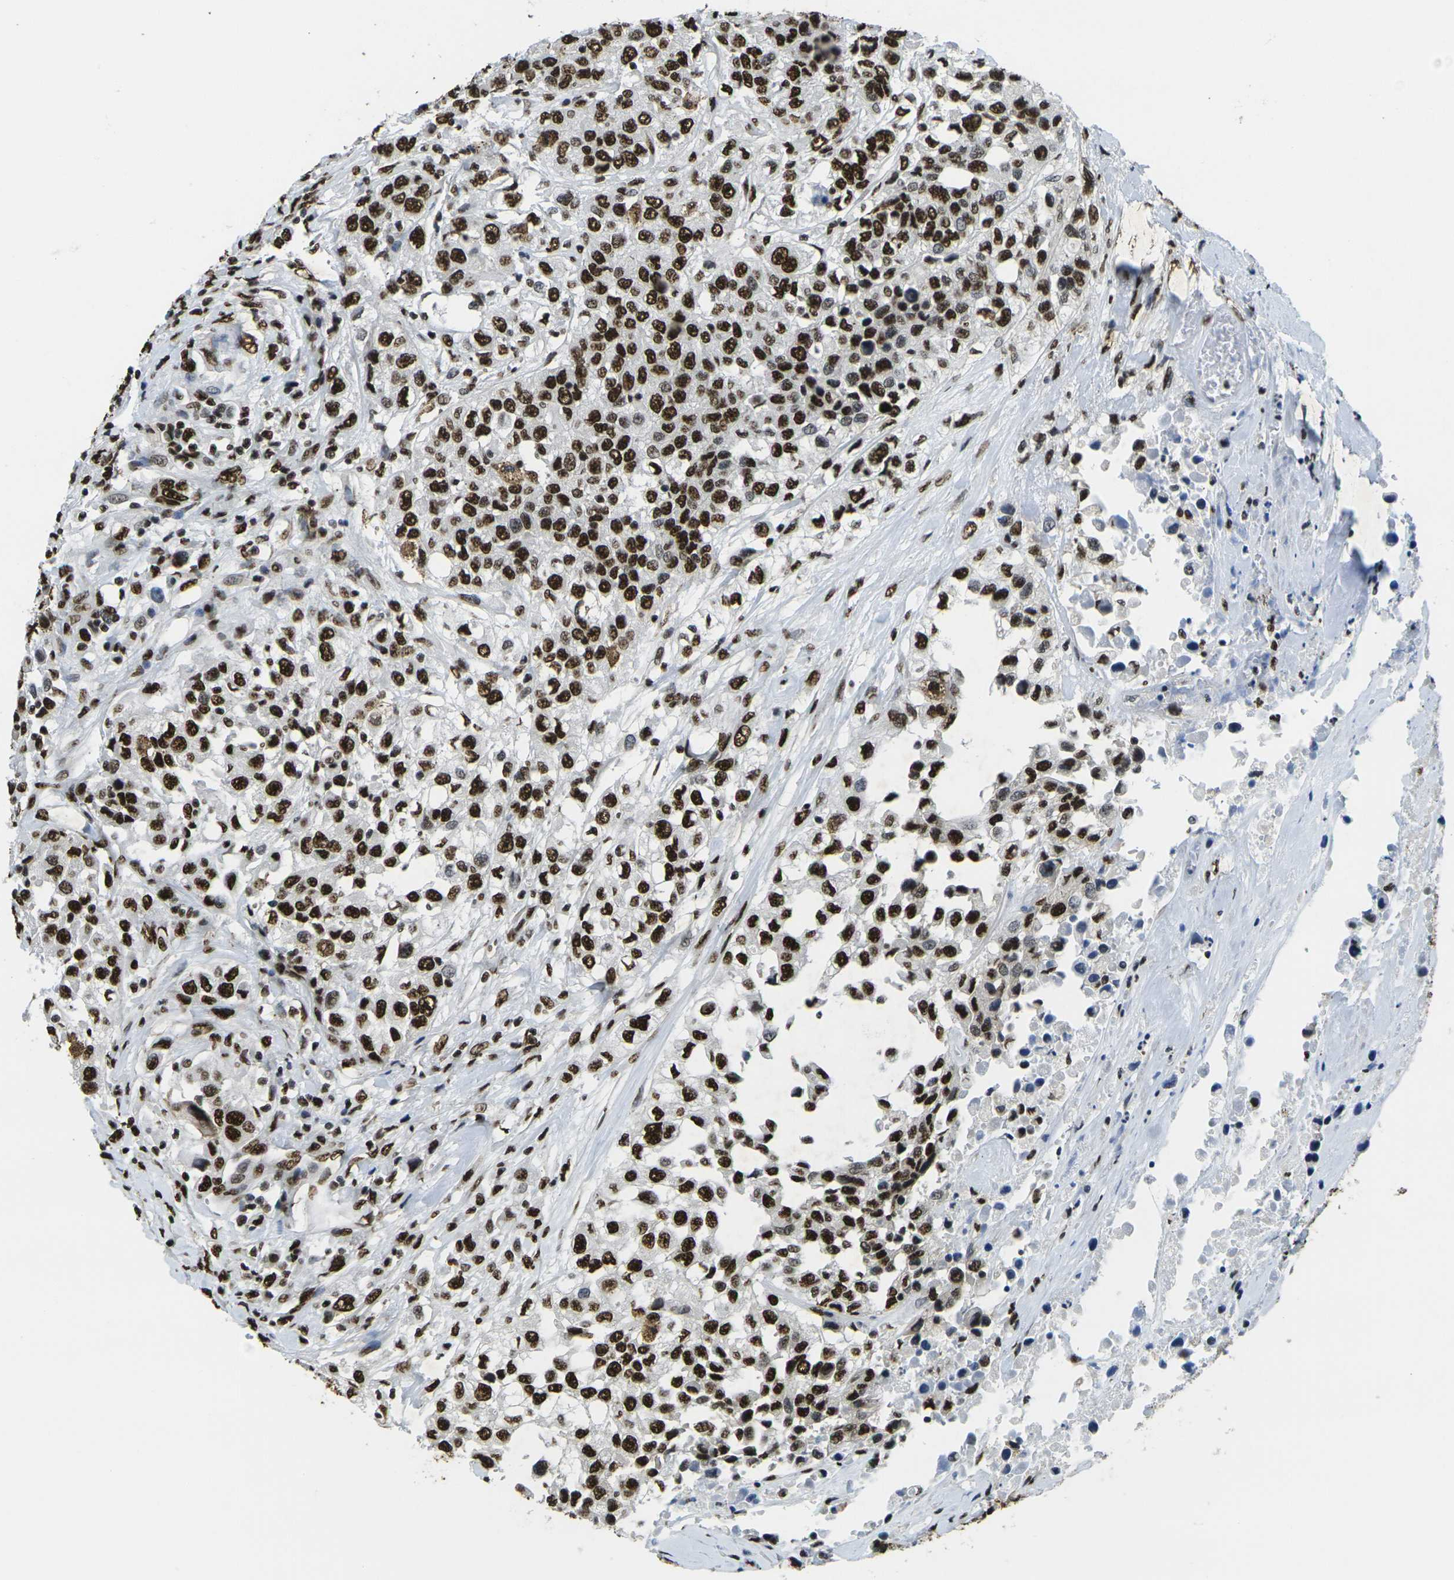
{"staining": {"intensity": "strong", "quantity": ">75%", "location": "nuclear"}, "tissue": "urothelial cancer", "cell_type": "Tumor cells", "image_type": "cancer", "snomed": [{"axis": "morphology", "description": "Urothelial carcinoma, High grade"}, {"axis": "topography", "description": "Urinary bladder"}], "caption": "Protein analysis of urothelial cancer tissue exhibits strong nuclear staining in approximately >75% of tumor cells. The protein of interest is shown in brown color, while the nuclei are stained blue.", "gene": "SMARCC1", "patient": {"sex": "female", "age": 80}}